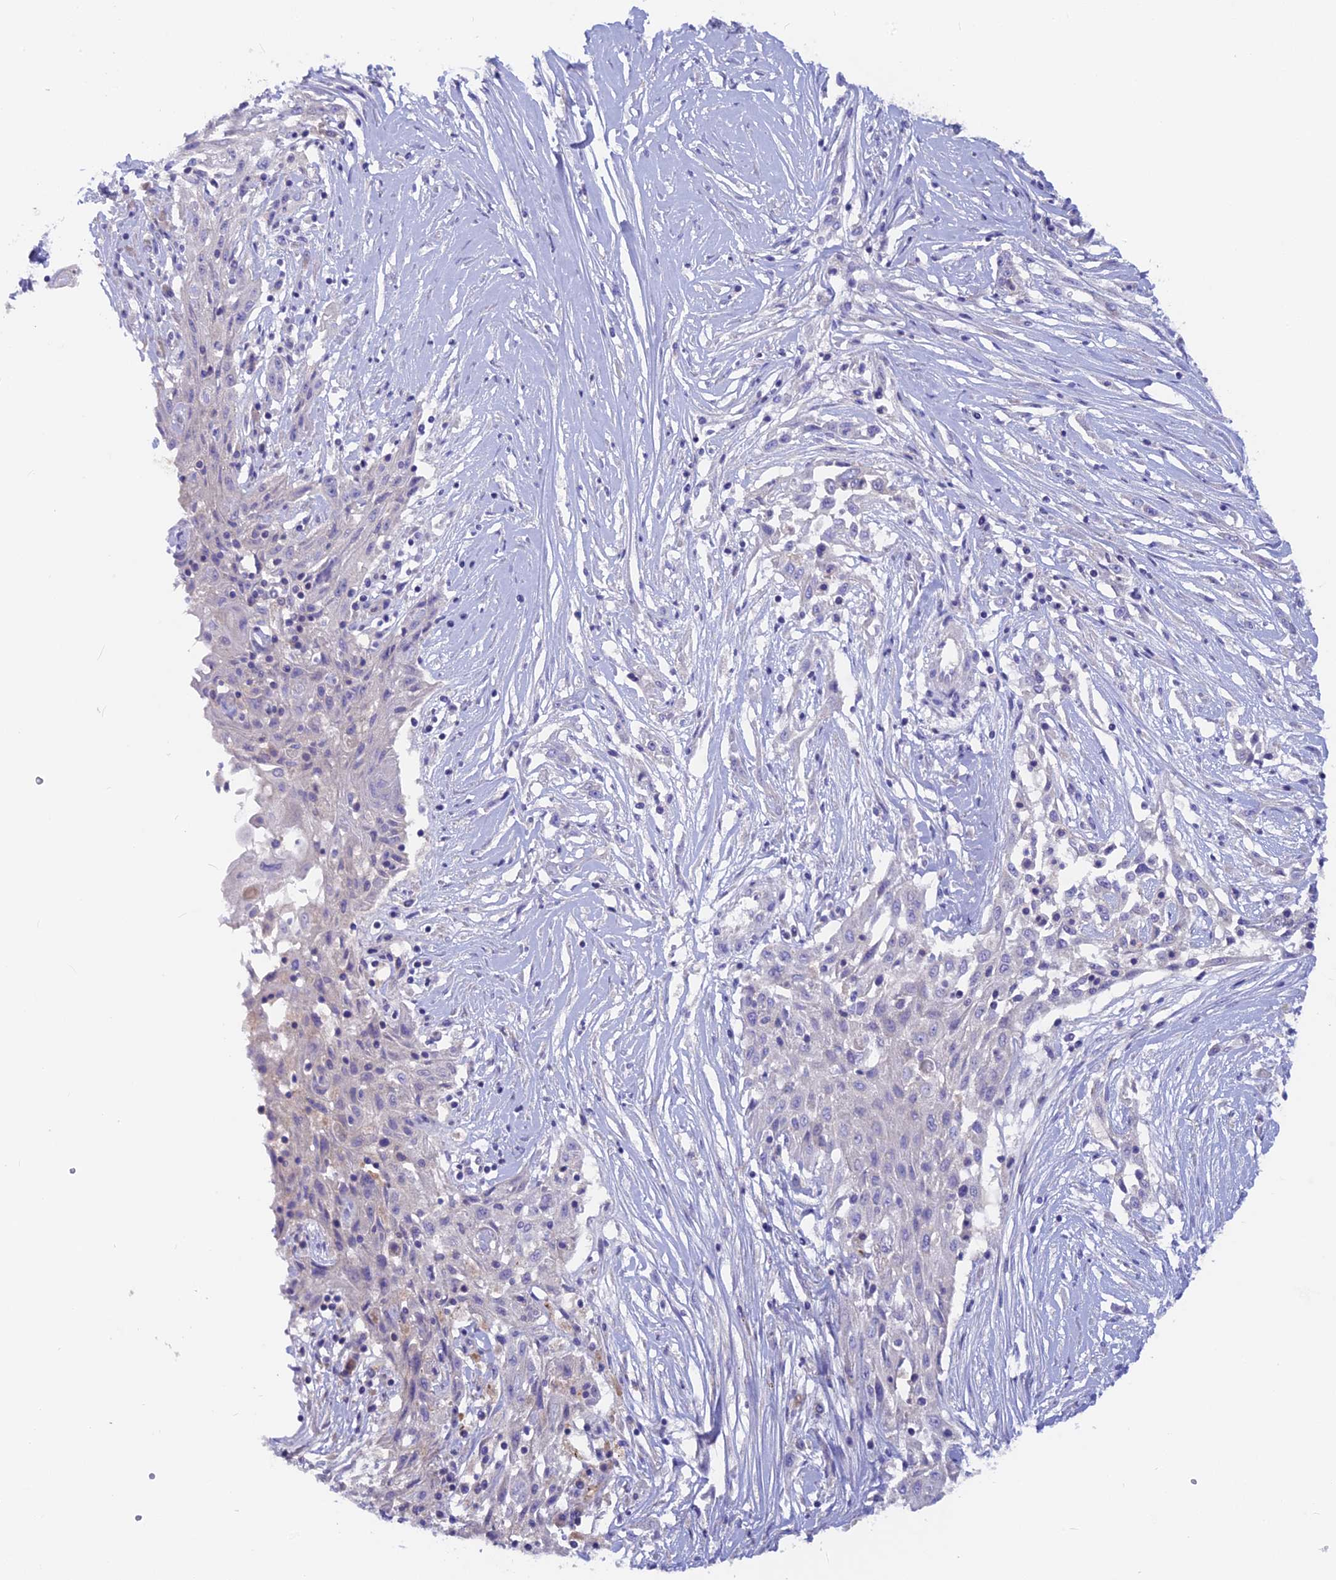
{"staining": {"intensity": "negative", "quantity": "none", "location": "none"}, "tissue": "skin cancer", "cell_type": "Tumor cells", "image_type": "cancer", "snomed": [{"axis": "morphology", "description": "Squamous cell carcinoma, NOS"}, {"axis": "morphology", "description": "Squamous cell carcinoma, metastatic, NOS"}, {"axis": "topography", "description": "Skin"}, {"axis": "topography", "description": "Lymph node"}], "caption": "Immunohistochemical staining of skin metastatic squamous cell carcinoma displays no significant expression in tumor cells.", "gene": "PZP", "patient": {"sex": "male", "age": 75}}